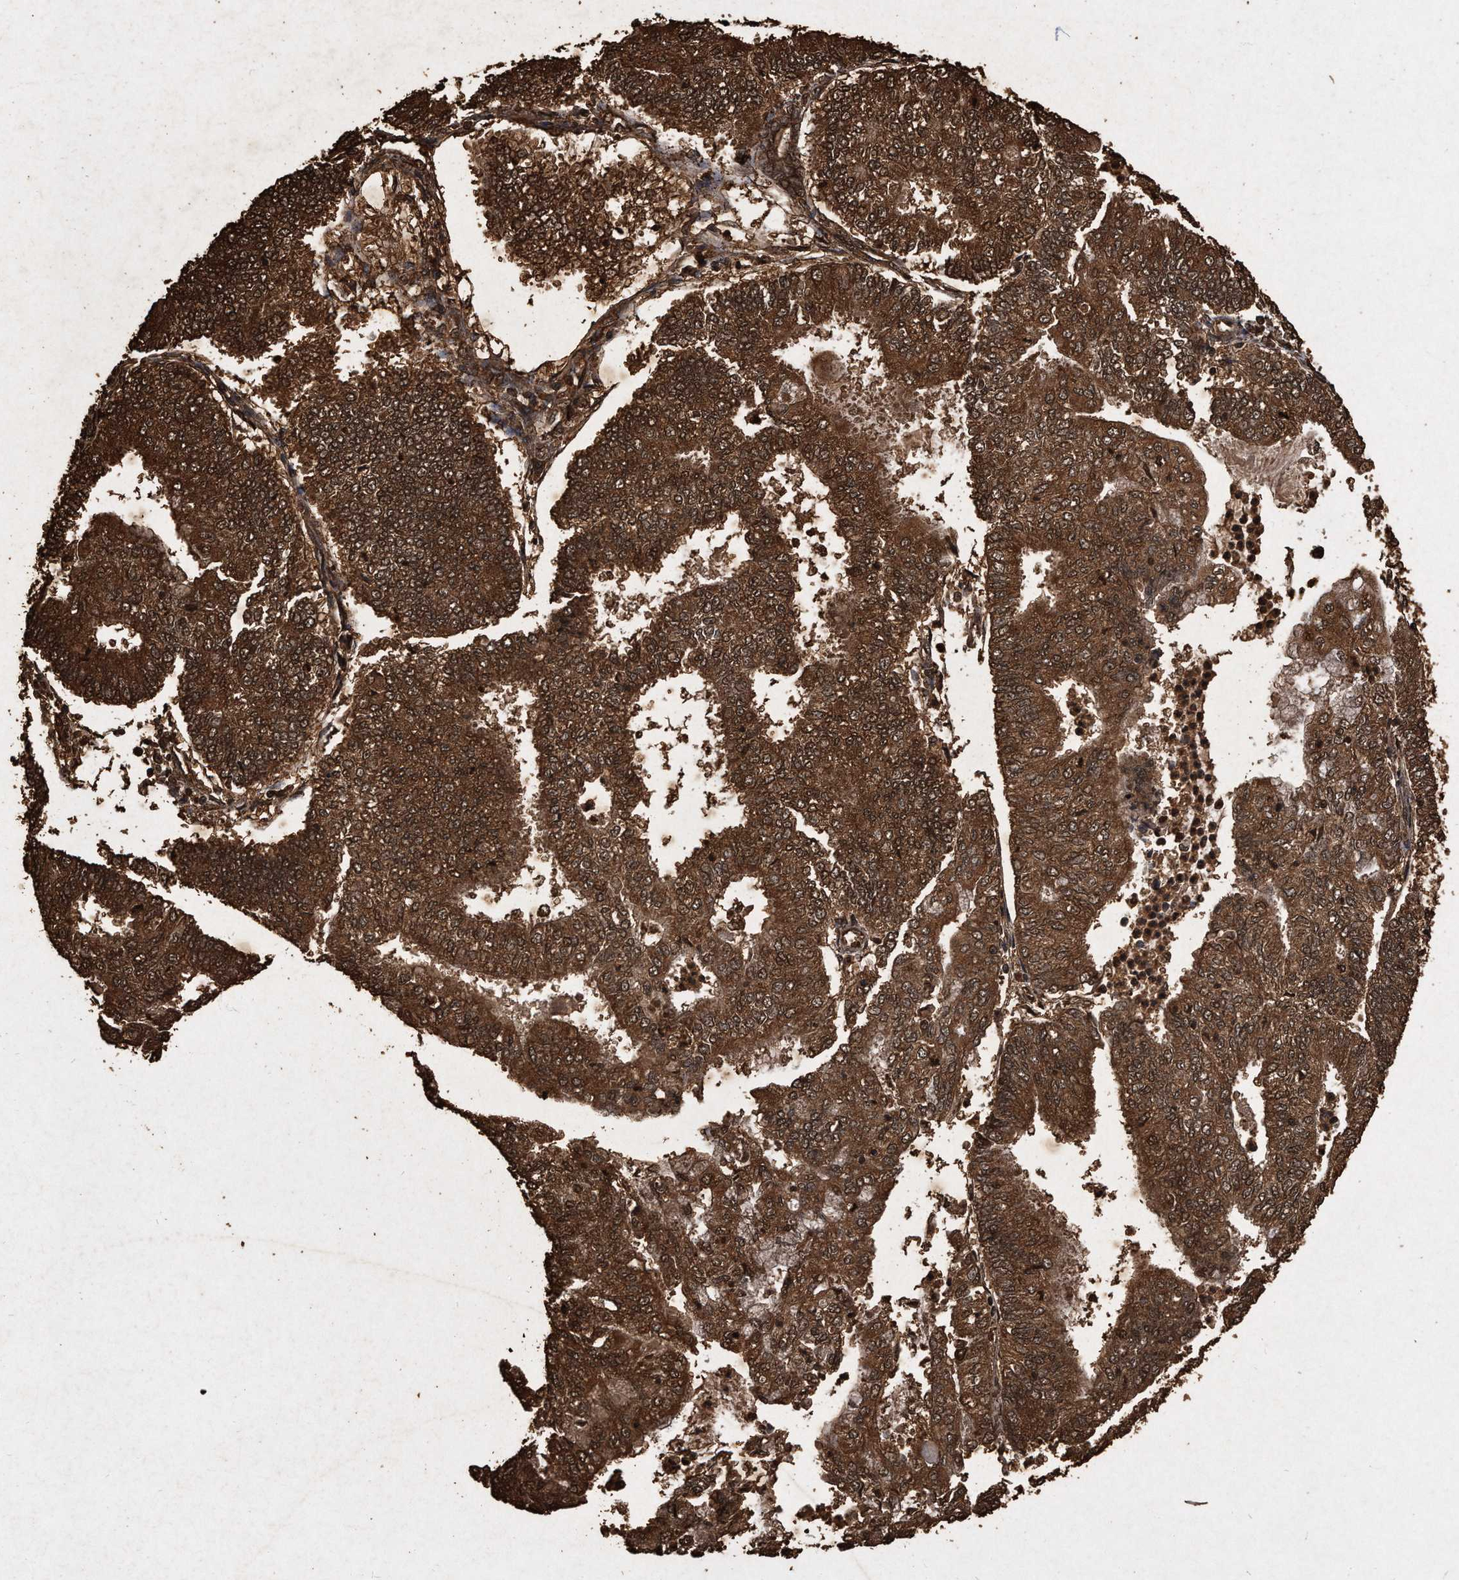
{"staining": {"intensity": "strong", "quantity": ">75%", "location": "cytoplasmic/membranous"}, "tissue": "endometrial cancer", "cell_type": "Tumor cells", "image_type": "cancer", "snomed": [{"axis": "morphology", "description": "Adenocarcinoma, NOS"}, {"axis": "topography", "description": "Endometrium"}], "caption": "Immunohistochemistry (IHC) micrograph of neoplastic tissue: endometrial cancer stained using immunohistochemistry exhibits high levels of strong protein expression localized specifically in the cytoplasmic/membranous of tumor cells, appearing as a cytoplasmic/membranous brown color.", "gene": "CFLAR", "patient": {"sex": "female", "age": 59}}